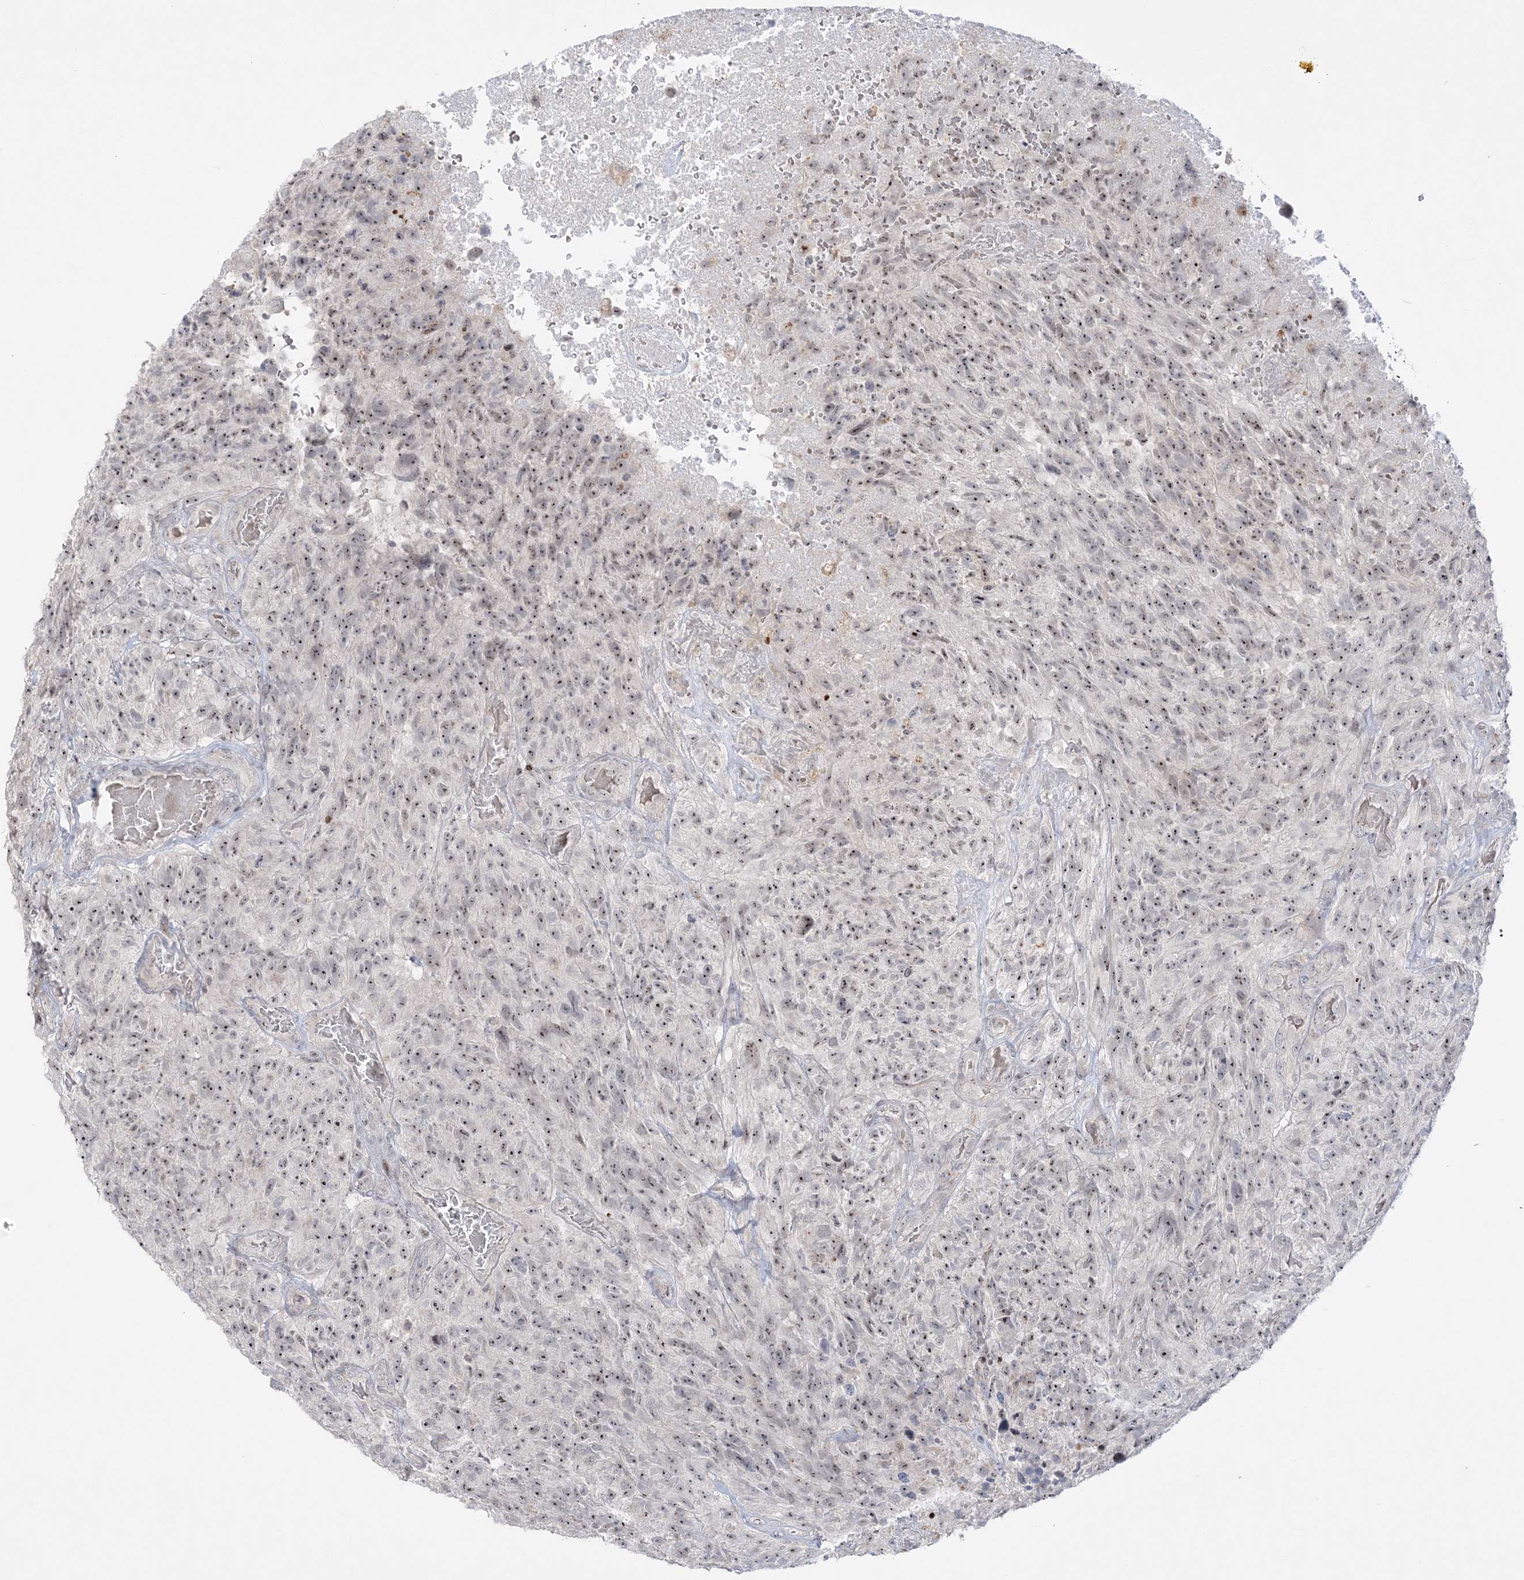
{"staining": {"intensity": "moderate", "quantity": "<25%", "location": "nuclear"}, "tissue": "glioma", "cell_type": "Tumor cells", "image_type": "cancer", "snomed": [{"axis": "morphology", "description": "Glioma, malignant, High grade"}, {"axis": "topography", "description": "Brain"}], "caption": "Protein staining by immunohistochemistry (IHC) reveals moderate nuclear staining in approximately <25% of tumor cells in malignant glioma (high-grade).", "gene": "SH3BP4", "patient": {"sex": "male", "age": 69}}